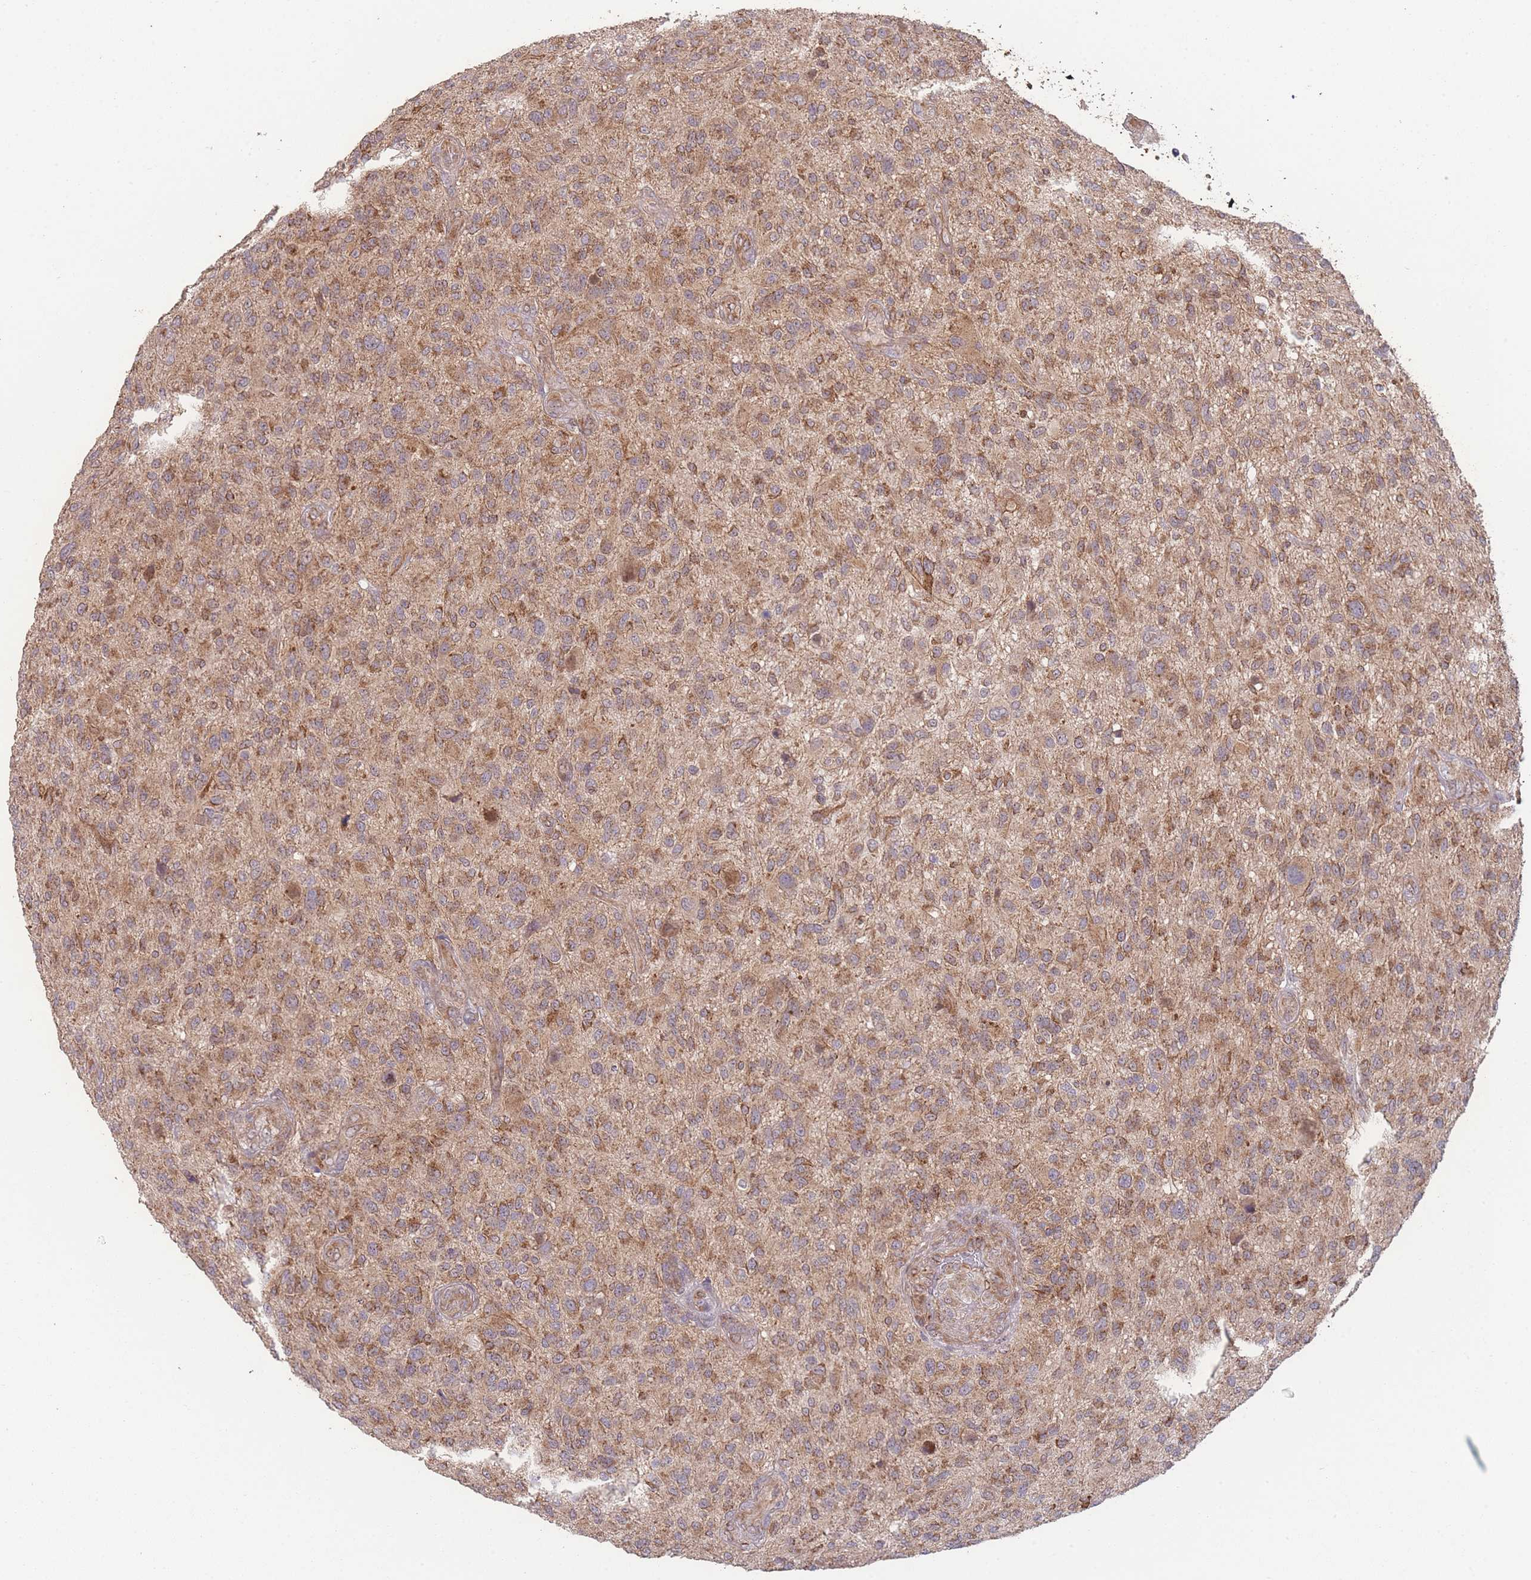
{"staining": {"intensity": "moderate", "quantity": ">75%", "location": "cytoplasmic/membranous"}, "tissue": "glioma", "cell_type": "Tumor cells", "image_type": "cancer", "snomed": [{"axis": "morphology", "description": "Glioma, malignant, High grade"}, {"axis": "topography", "description": "Brain"}], "caption": "High-grade glioma (malignant) stained for a protein displays moderate cytoplasmic/membranous positivity in tumor cells.", "gene": "PXMP4", "patient": {"sex": "male", "age": 47}}